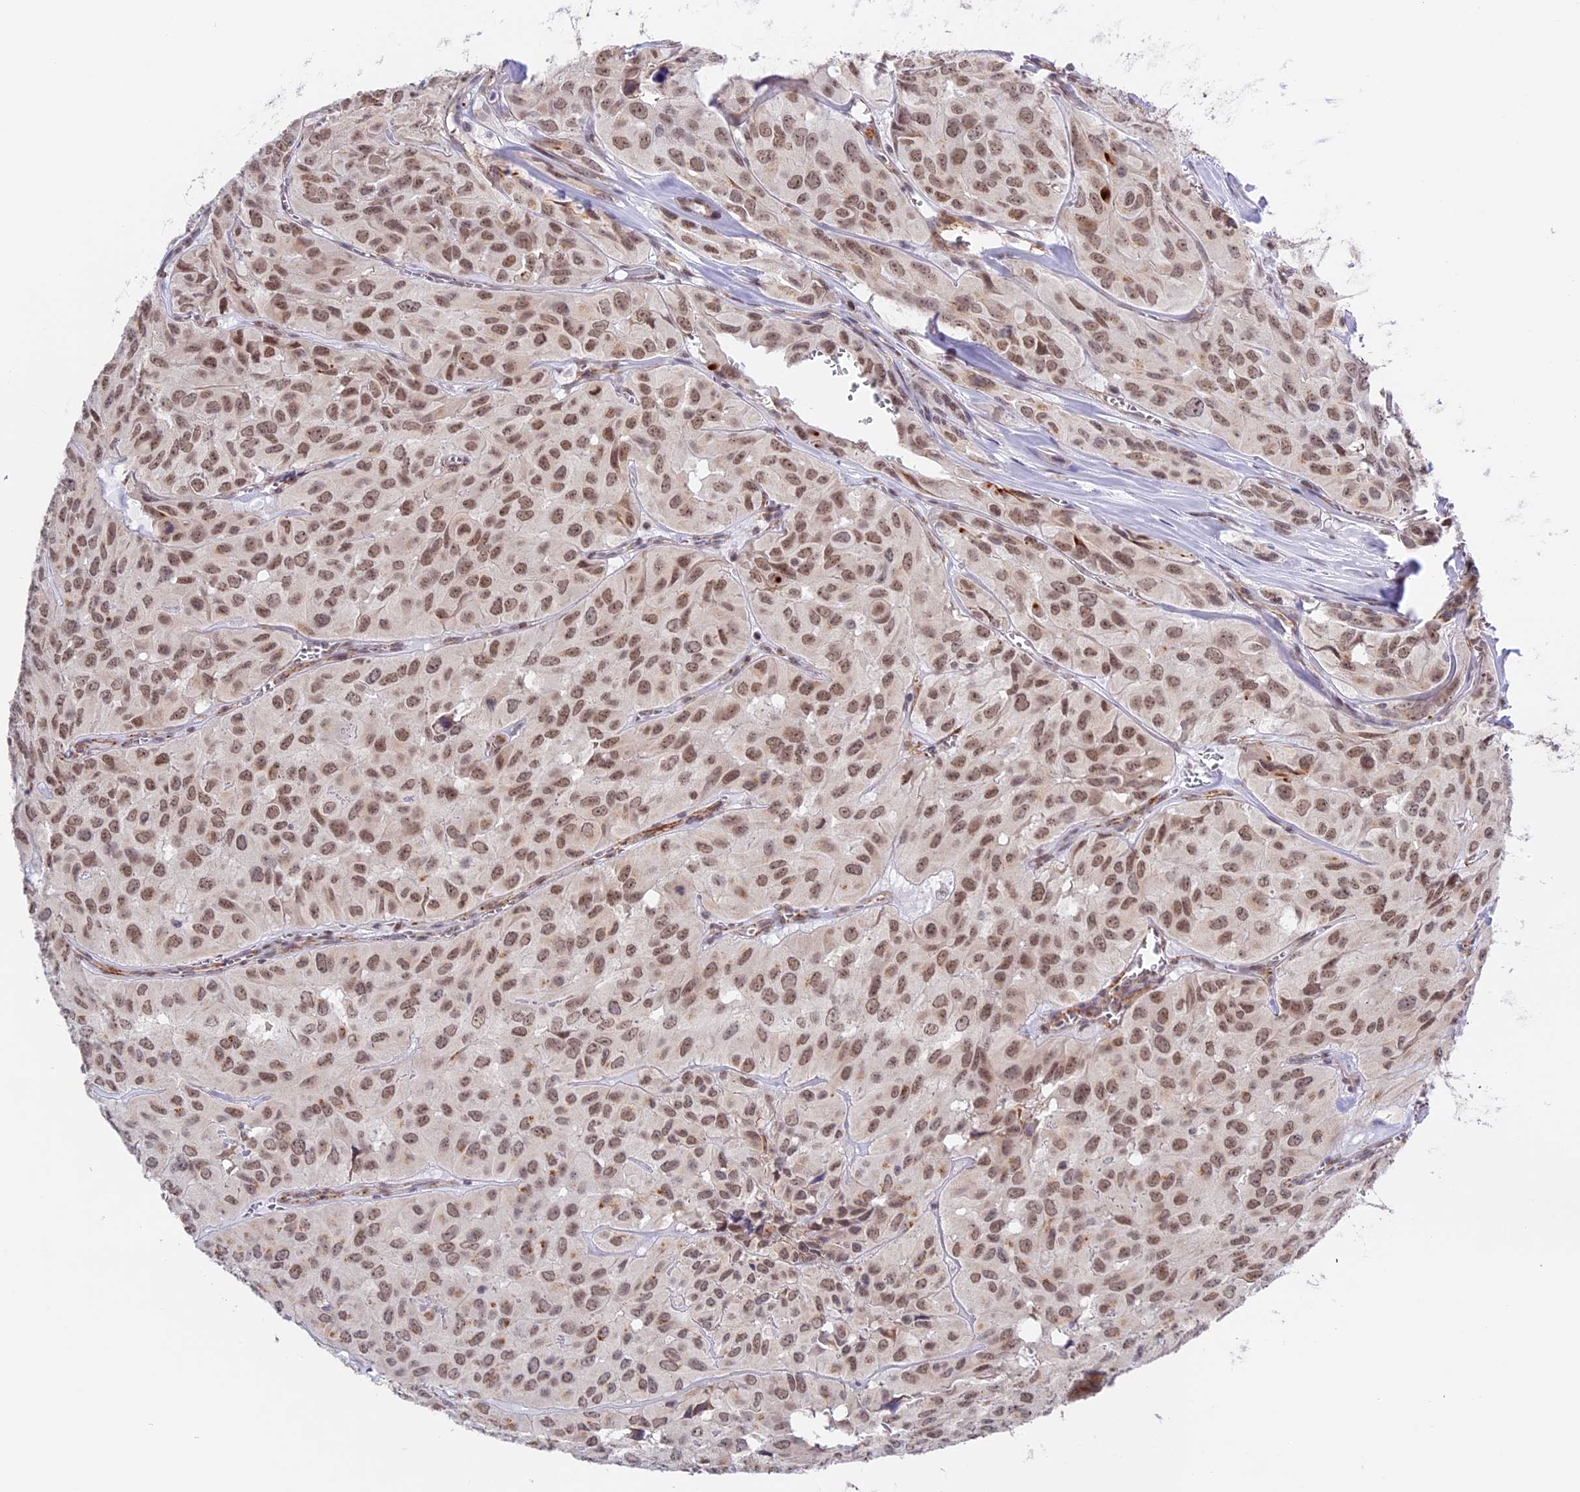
{"staining": {"intensity": "moderate", "quantity": ">75%", "location": "nuclear"}, "tissue": "head and neck cancer", "cell_type": "Tumor cells", "image_type": "cancer", "snomed": [{"axis": "morphology", "description": "Adenocarcinoma, NOS"}, {"axis": "topography", "description": "Salivary gland, NOS"}, {"axis": "topography", "description": "Head-Neck"}], "caption": "IHC image of neoplastic tissue: human adenocarcinoma (head and neck) stained using IHC exhibits medium levels of moderate protein expression localized specifically in the nuclear of tumor cells, appearing as a nuclear brown color.", "gene": "HEATR5B", "patient": {"sex": "female", "age": 76}}